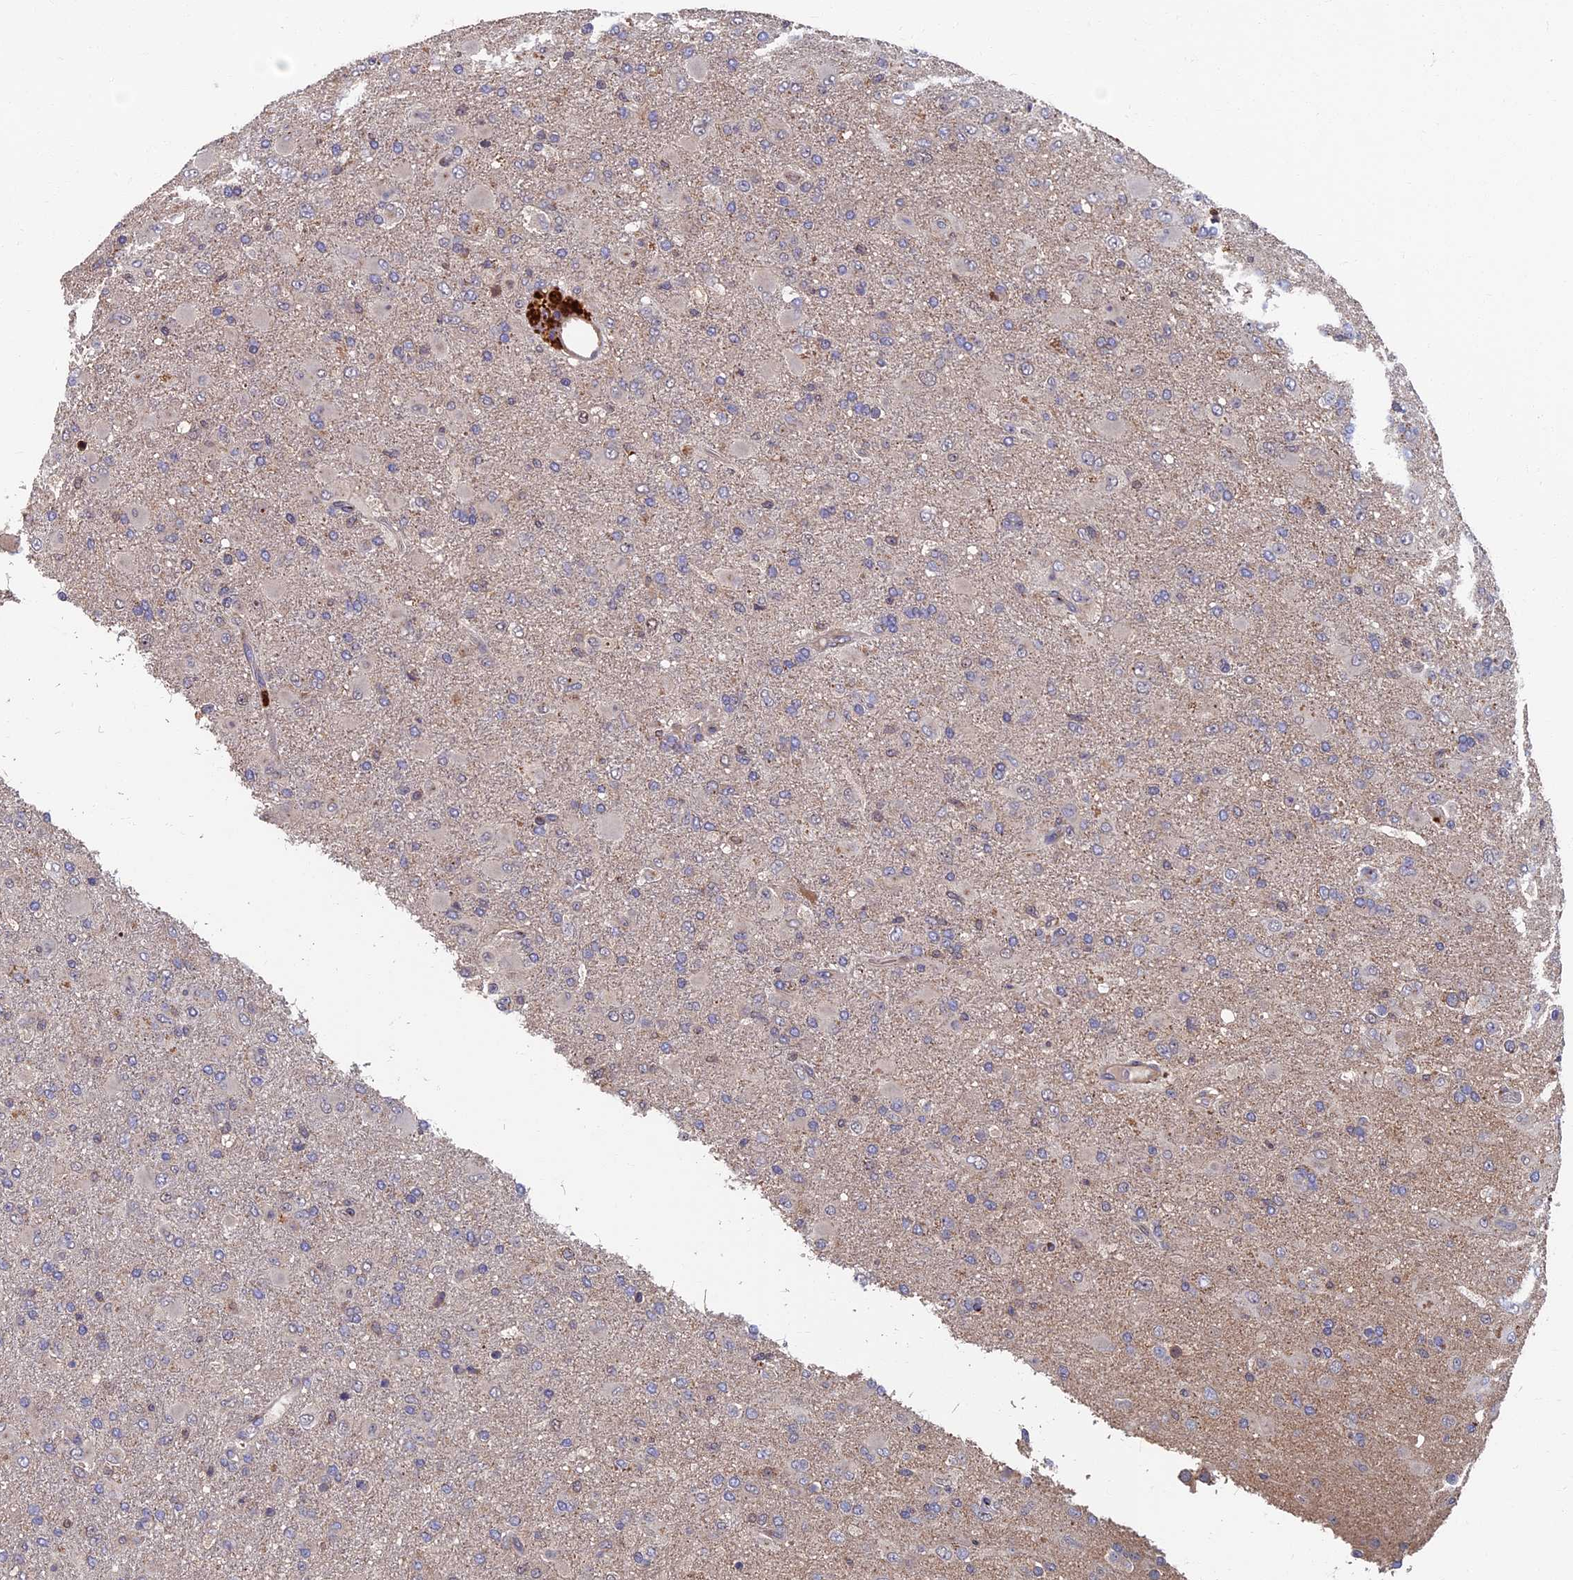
{"staining": {"intensity": "negative", "quantity": "none", "location": "none"}, "tissue": "glioma", "cell_type": "Tumor cells", "image_type": "cancer", "snomed": [{"axis": "morphology", "description": "Glioma, malignant, Low grade"}, {"axis": "topography", "description": "Brain"}], "caption": "This histopathology image is of glioma stained with IHC to label a protein in brown with the nuclei are counter-stained blue. There is no positivity in tumor cells.", "gene": "TNK2", "patient": {"sex": "male", "age": 65}}